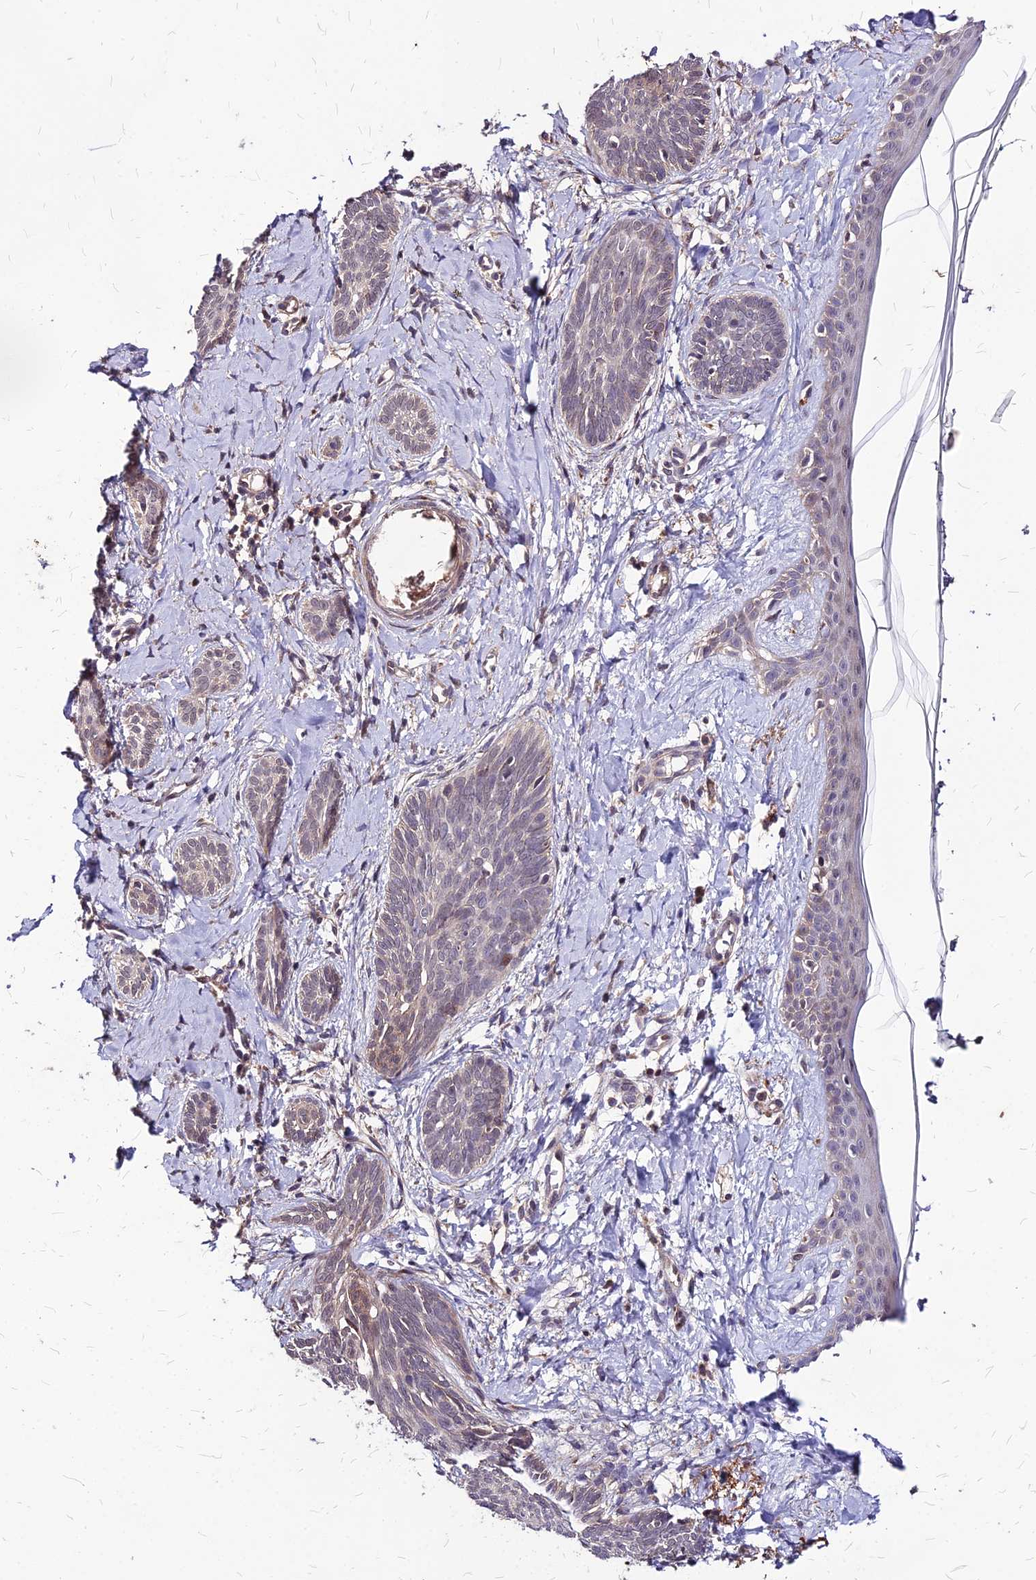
{"staining": {"intensity": "weak", "quantity": "<25%", "location": "nuclear"}, "tissue": "skin cancer", "cell_type": "Tumor cells", "image_type": "cancer", "snomed": [{"axis": "morphology", "description": "Basal cell carcinoma"}, {"axis": "topography", "description": "Skin"}], "caption": "There is no significant positivity in tumor cells of skin basal cell carcinoma.", "gene": "APBA3", "patient": {"sex": "female", "age": 81}}